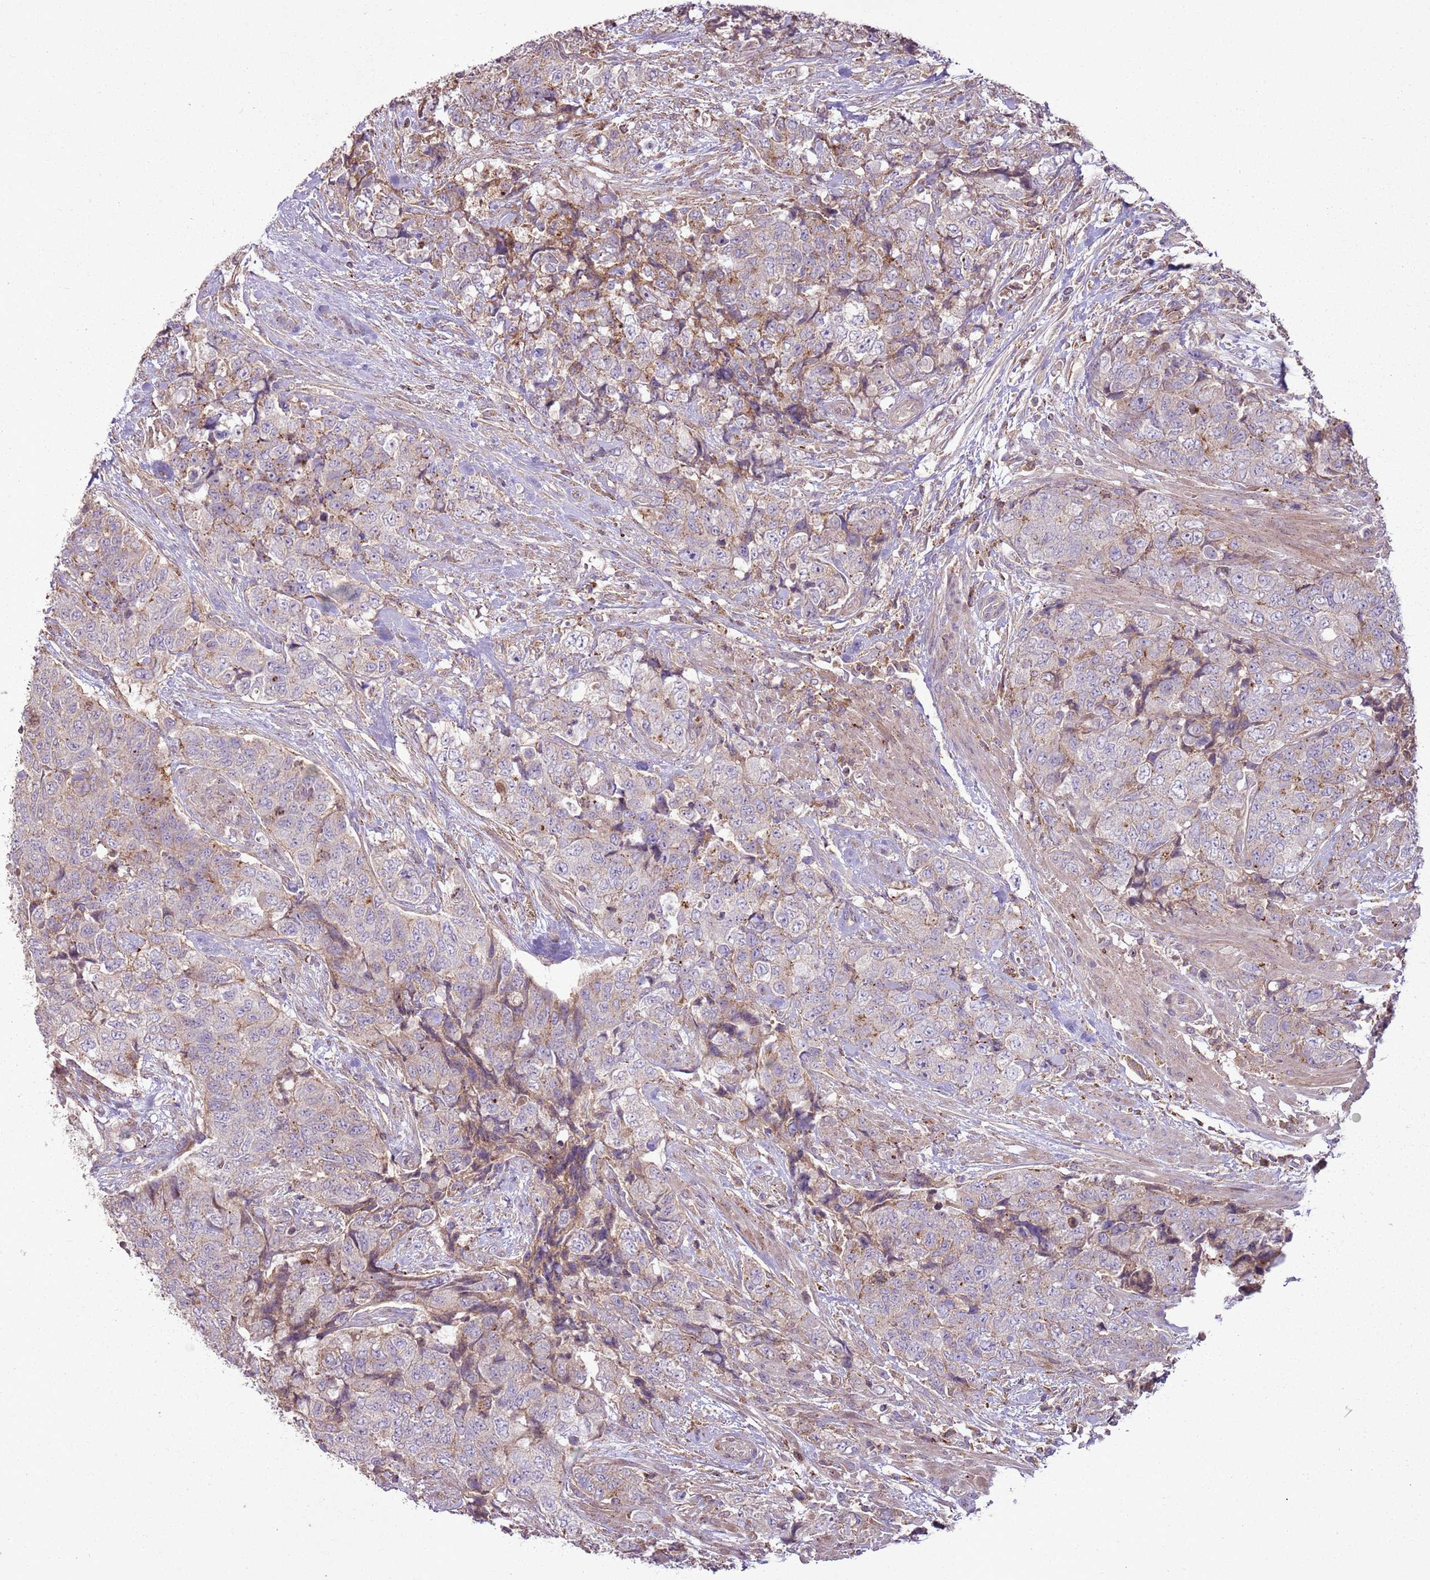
{"staining": {"intensity": "weak", "quantity": "<25%", "location": "cytoplasmic/membranous"}, "tissue": "urothelial cancer", "cell_type": "Tumor cells", "image_type": "cancer", "snomed": [{"axis": "morphology", "description": "Urothelial carcinoma, High grade"}, {"axis": "topography", "description": "Urinary bladder"}], "caption": "Immunohistochemical staining of urothelial carcinoma (high-grade) demonstrates no significant staining in tumor cells.", "gene": "ANKRD24", "patient": {"sex": "female", "age": 78}}